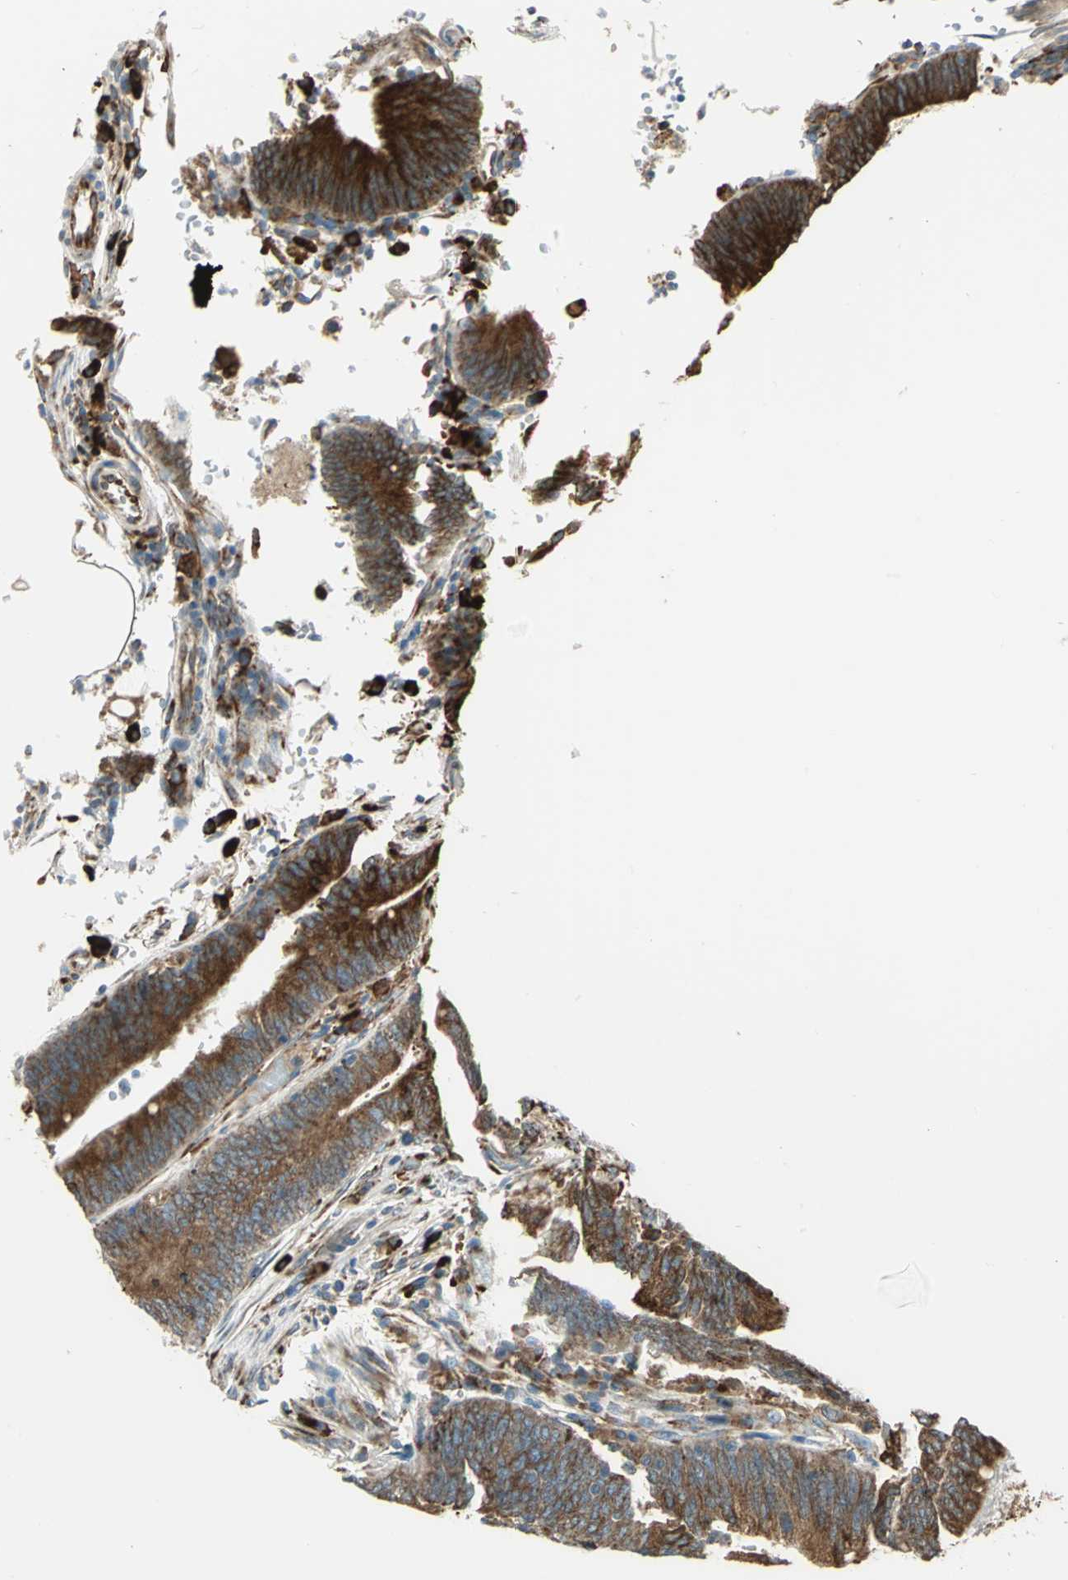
{"staining": {"intensity": "strong", "quantity": ">75%", "location": "cytoplasmic/membranous"}, "tissue": "colorectal cancer", "cell_type": "Tumor cells", "image_type": "cancer", "snomed": [{"axis": "morphology", "description": "Adenocarcinoma, NOS"}, {"axis": "topography", "description": "Rectum"}], "caption": "Immunohistochemistry staining of colorectal cancer, which exhibits high levels of strong cytoplasmic/membranous expression in approximately >75% of tumor cells indicating strong cytoplasmic/membranous protein positivity. The staining was performed using DAB (brown) for protein detection and nuclei were counterstained in hematoxylin (blue).", "gene": "PDIA4", "patient": {"sex": "female", "age": 66}}